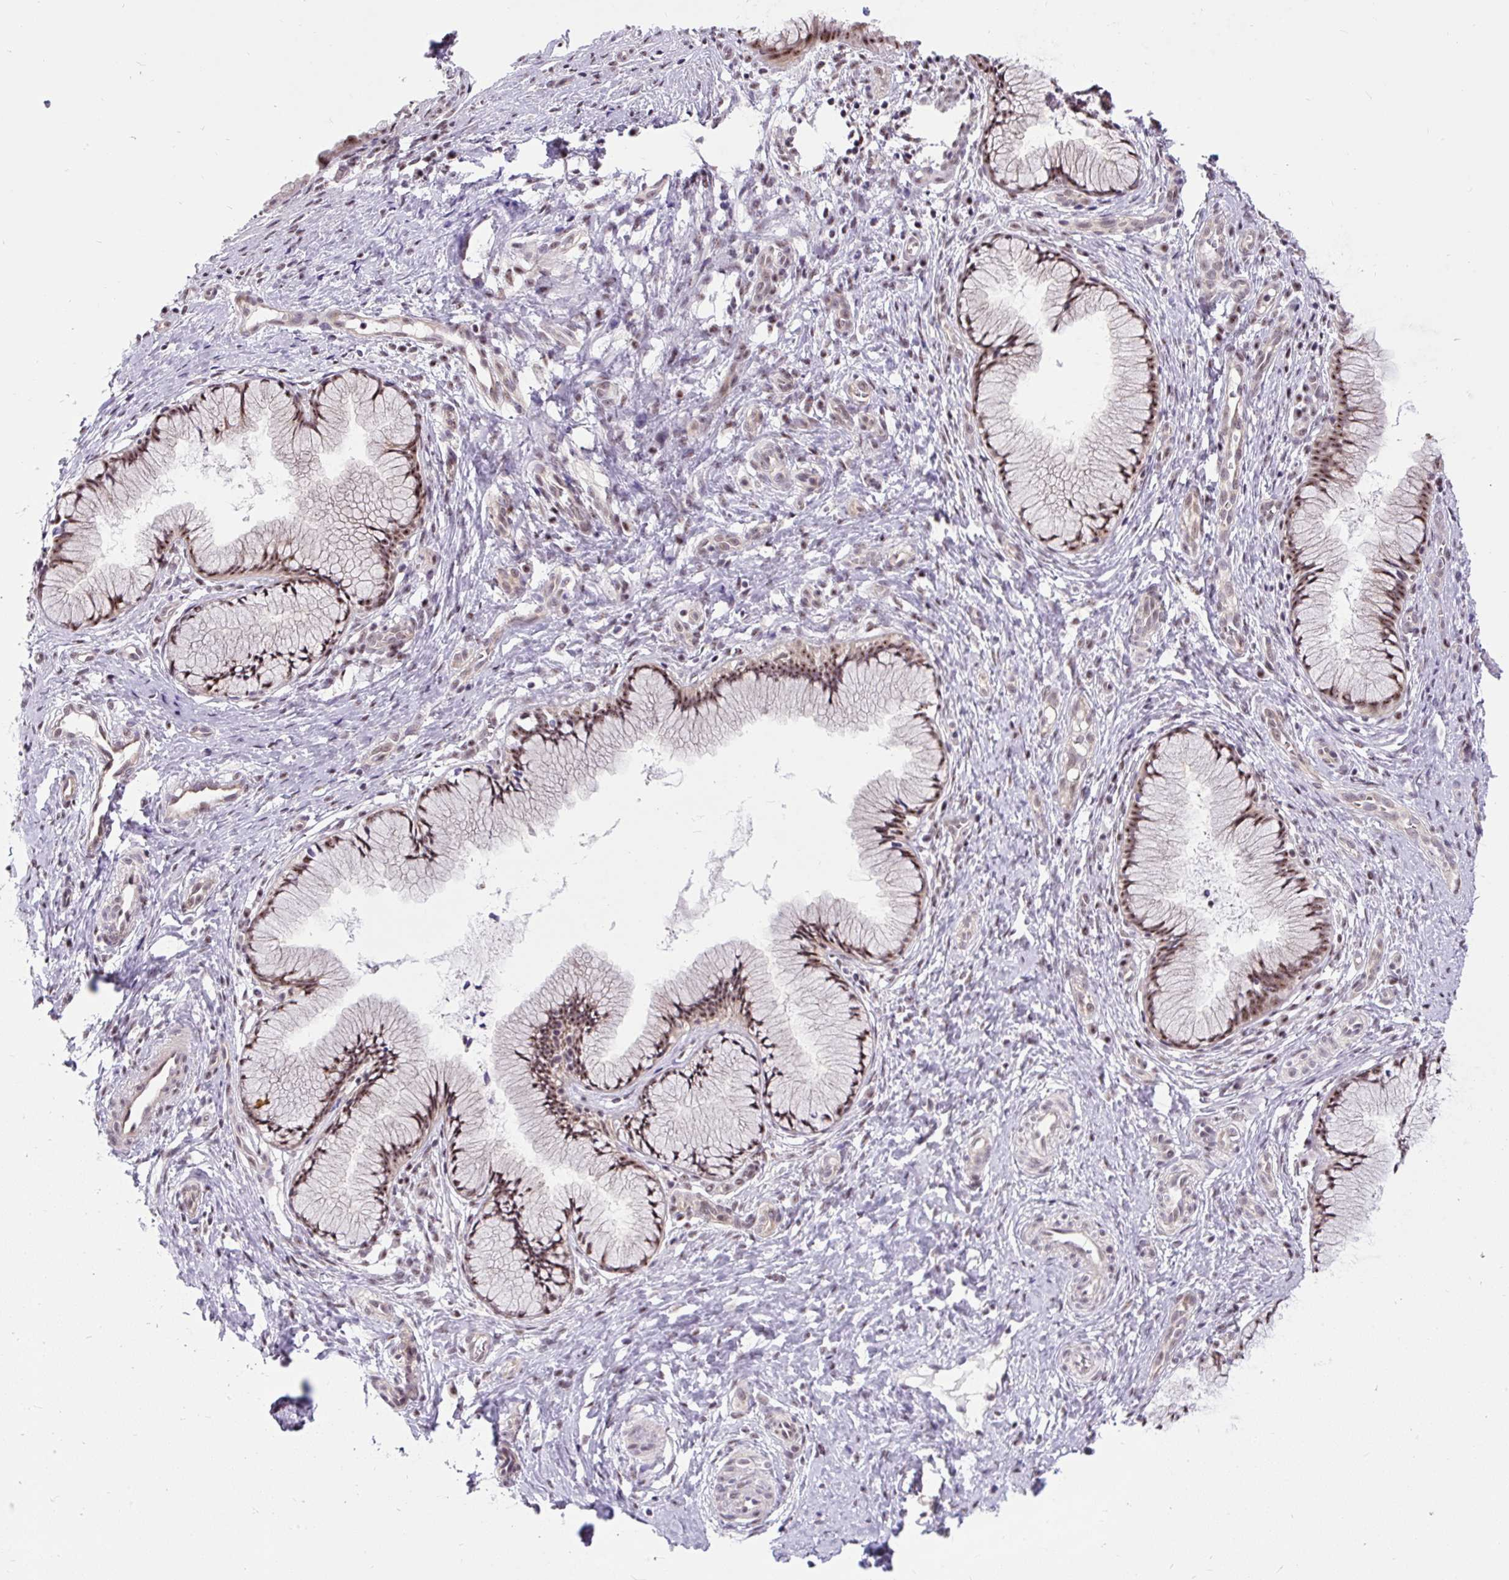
{"staining": {"intensity": "moderate", "quantity": "25%-75%", "location": "nuclear"}, "tissue": "cervix", "cell_type": "Glandular cells", "image_type": "normal", "snomed": [{"axis": "morphology", "description": "Normal tissue, NOS"}, {"axis": "topography", "description": "Cervix"}], "caption": "This is a histology image of immunohistochemistry staining of unremarkable cervix, which shows moderate positivity in the nuclear of glandular cells.", "gene": "SMC5", "patient": {"sex": "female", "age": 36}}